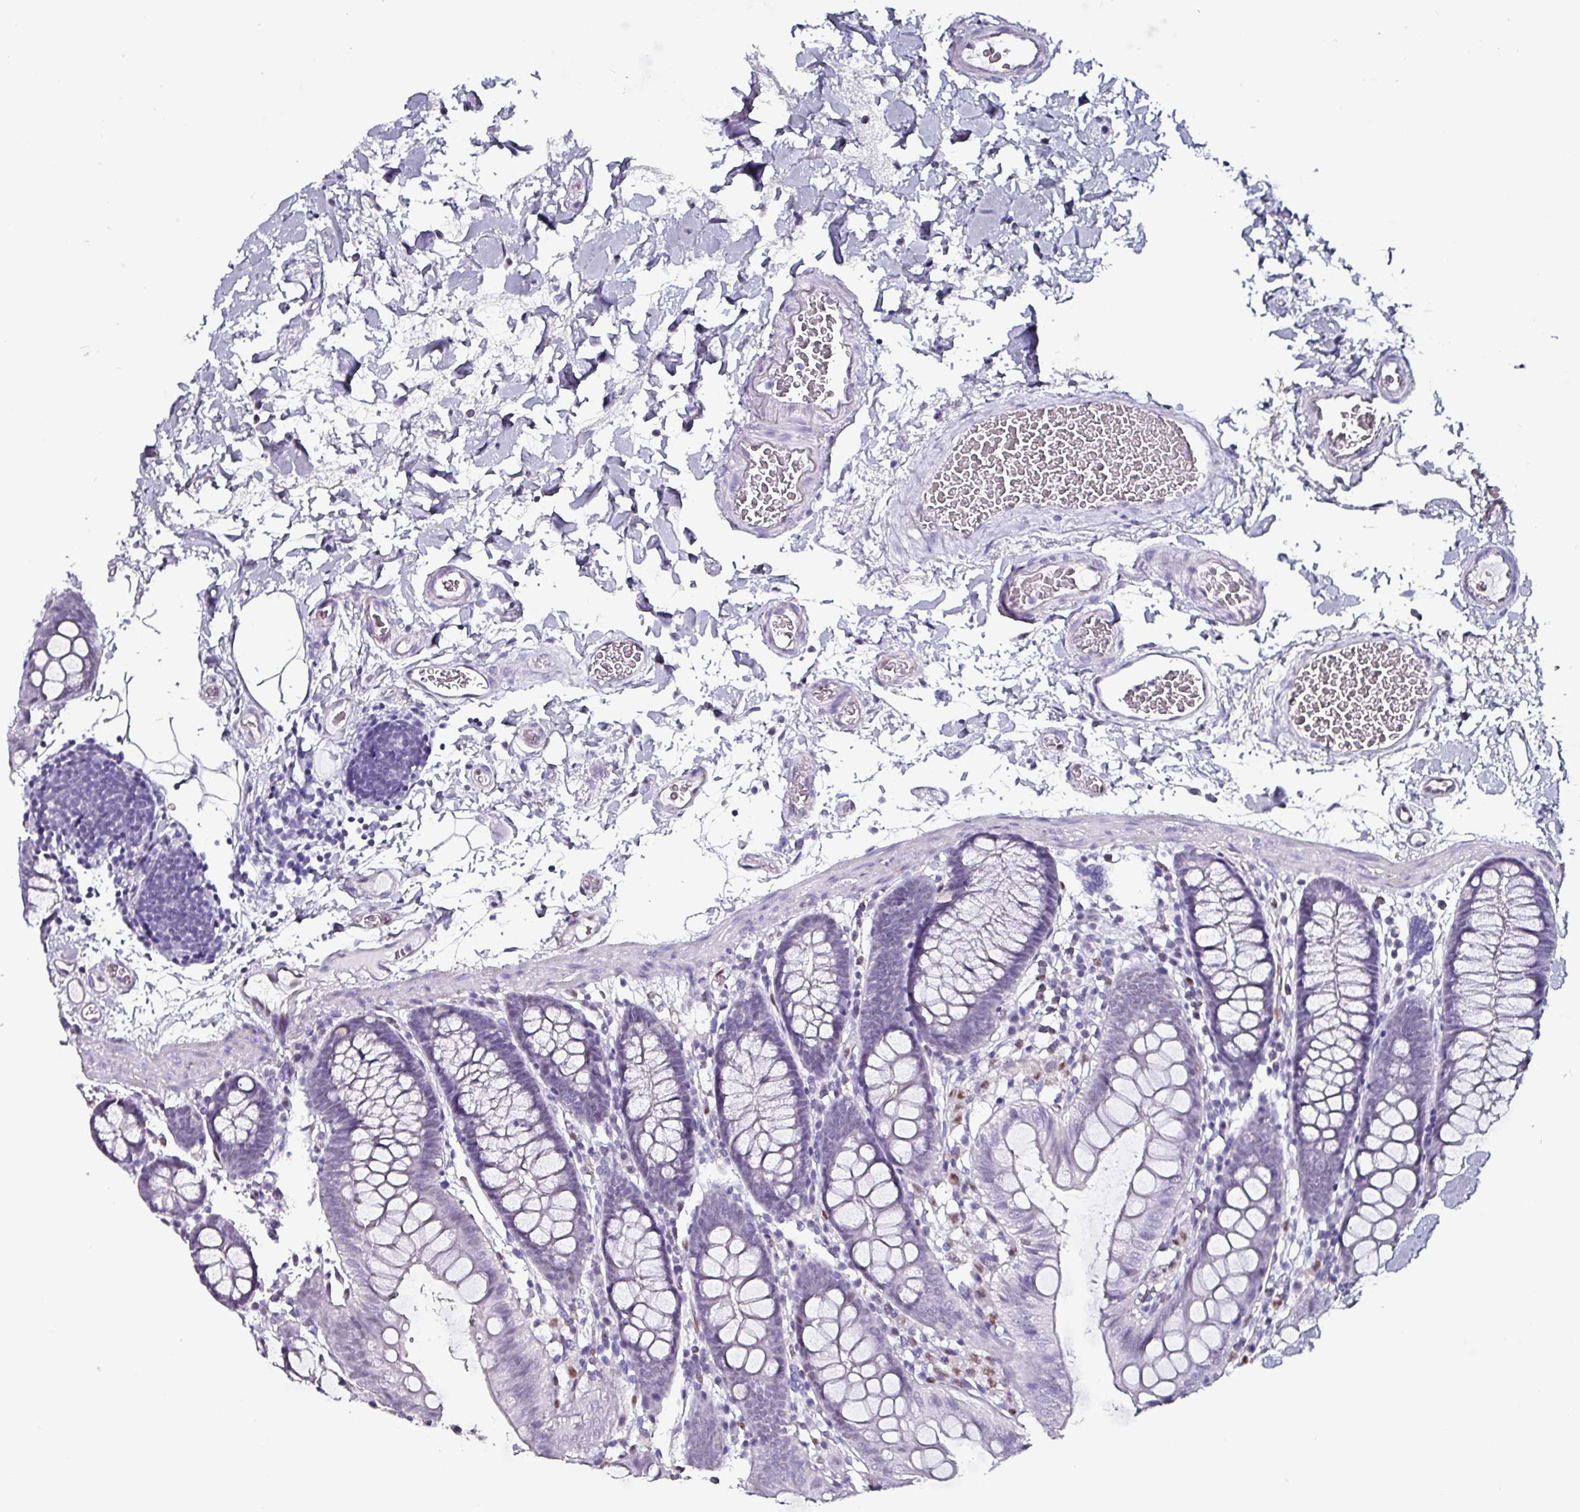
{"staining": {"intensity": "negative", "quantity": "none", "location": "none"}, "tissue": "colon", "cell_type": "Endothelial cells", "image_type": "normal", "snomed": [{"axis": "morphology", "description": "Normal tissue, NOS"}, {"axis": "topography", "description": "Colon"}], "caption": "Immunohistochemistry (IHC) image of benign colon: human colon stained with DAB demonstrates no significant protein positivity in endothelial cells.", "gene": "ZNF816", "patient": {"sex": "male", "age": 75}}